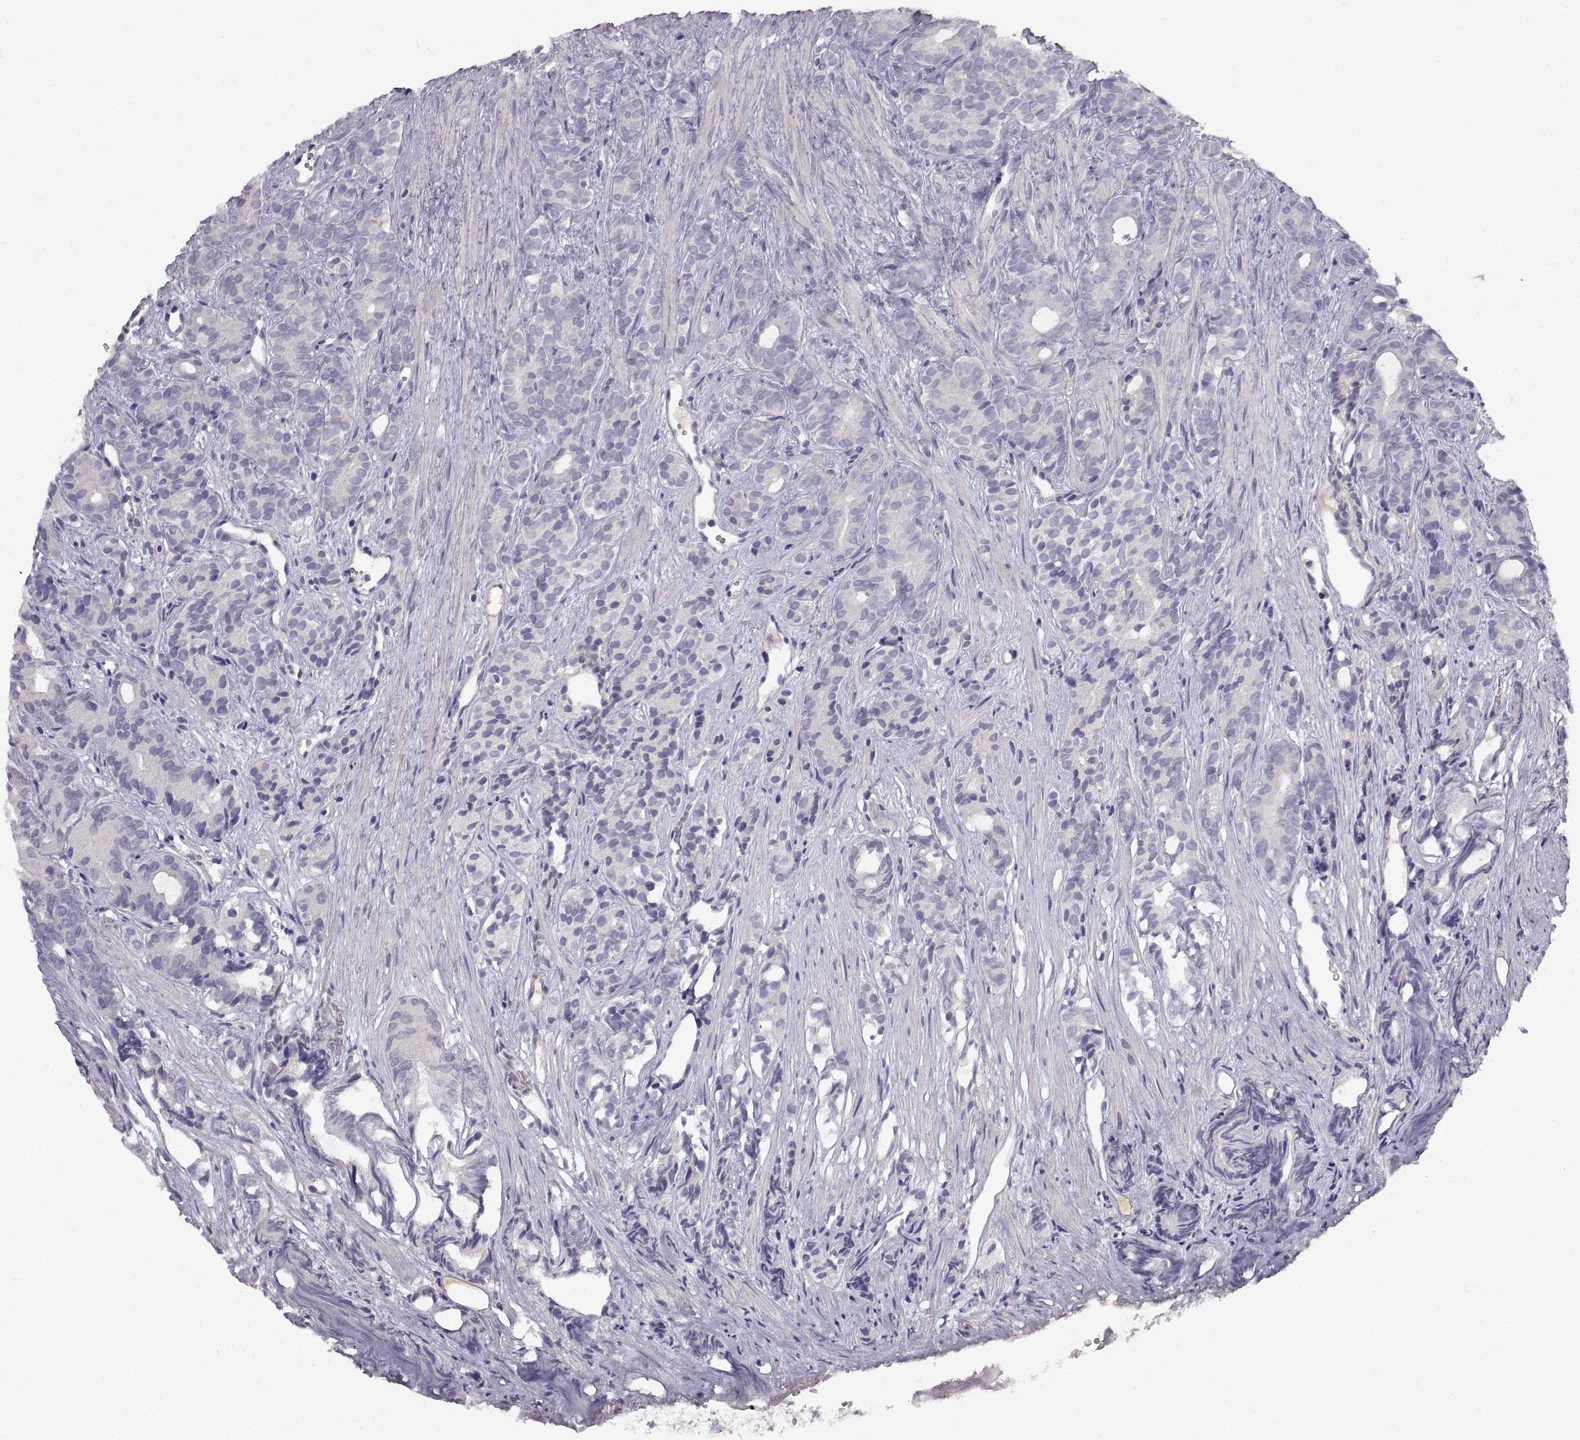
{"staining": {"intensity": "negative", "quantity": "none", "location": "none"}, "tissue": "prostate cancer", "cell_type": "Tumor cells", "image_type": "cancer", "snomed": [{"axis": "morphology", "description": "Adenocarcinoma, High grade"}, {"axis": "topography", "description": "Prostate"}], "caption": "Photomicrograph shows no protein staining in tumor cells of prostate cancer (high-grade adenocarcinoma) tissue. (Immunohistochemistry (ihc), brightfield microscopy, high magnification).", "gene": "ADAM32", "patient": {"sex": "male", "age": 84}}